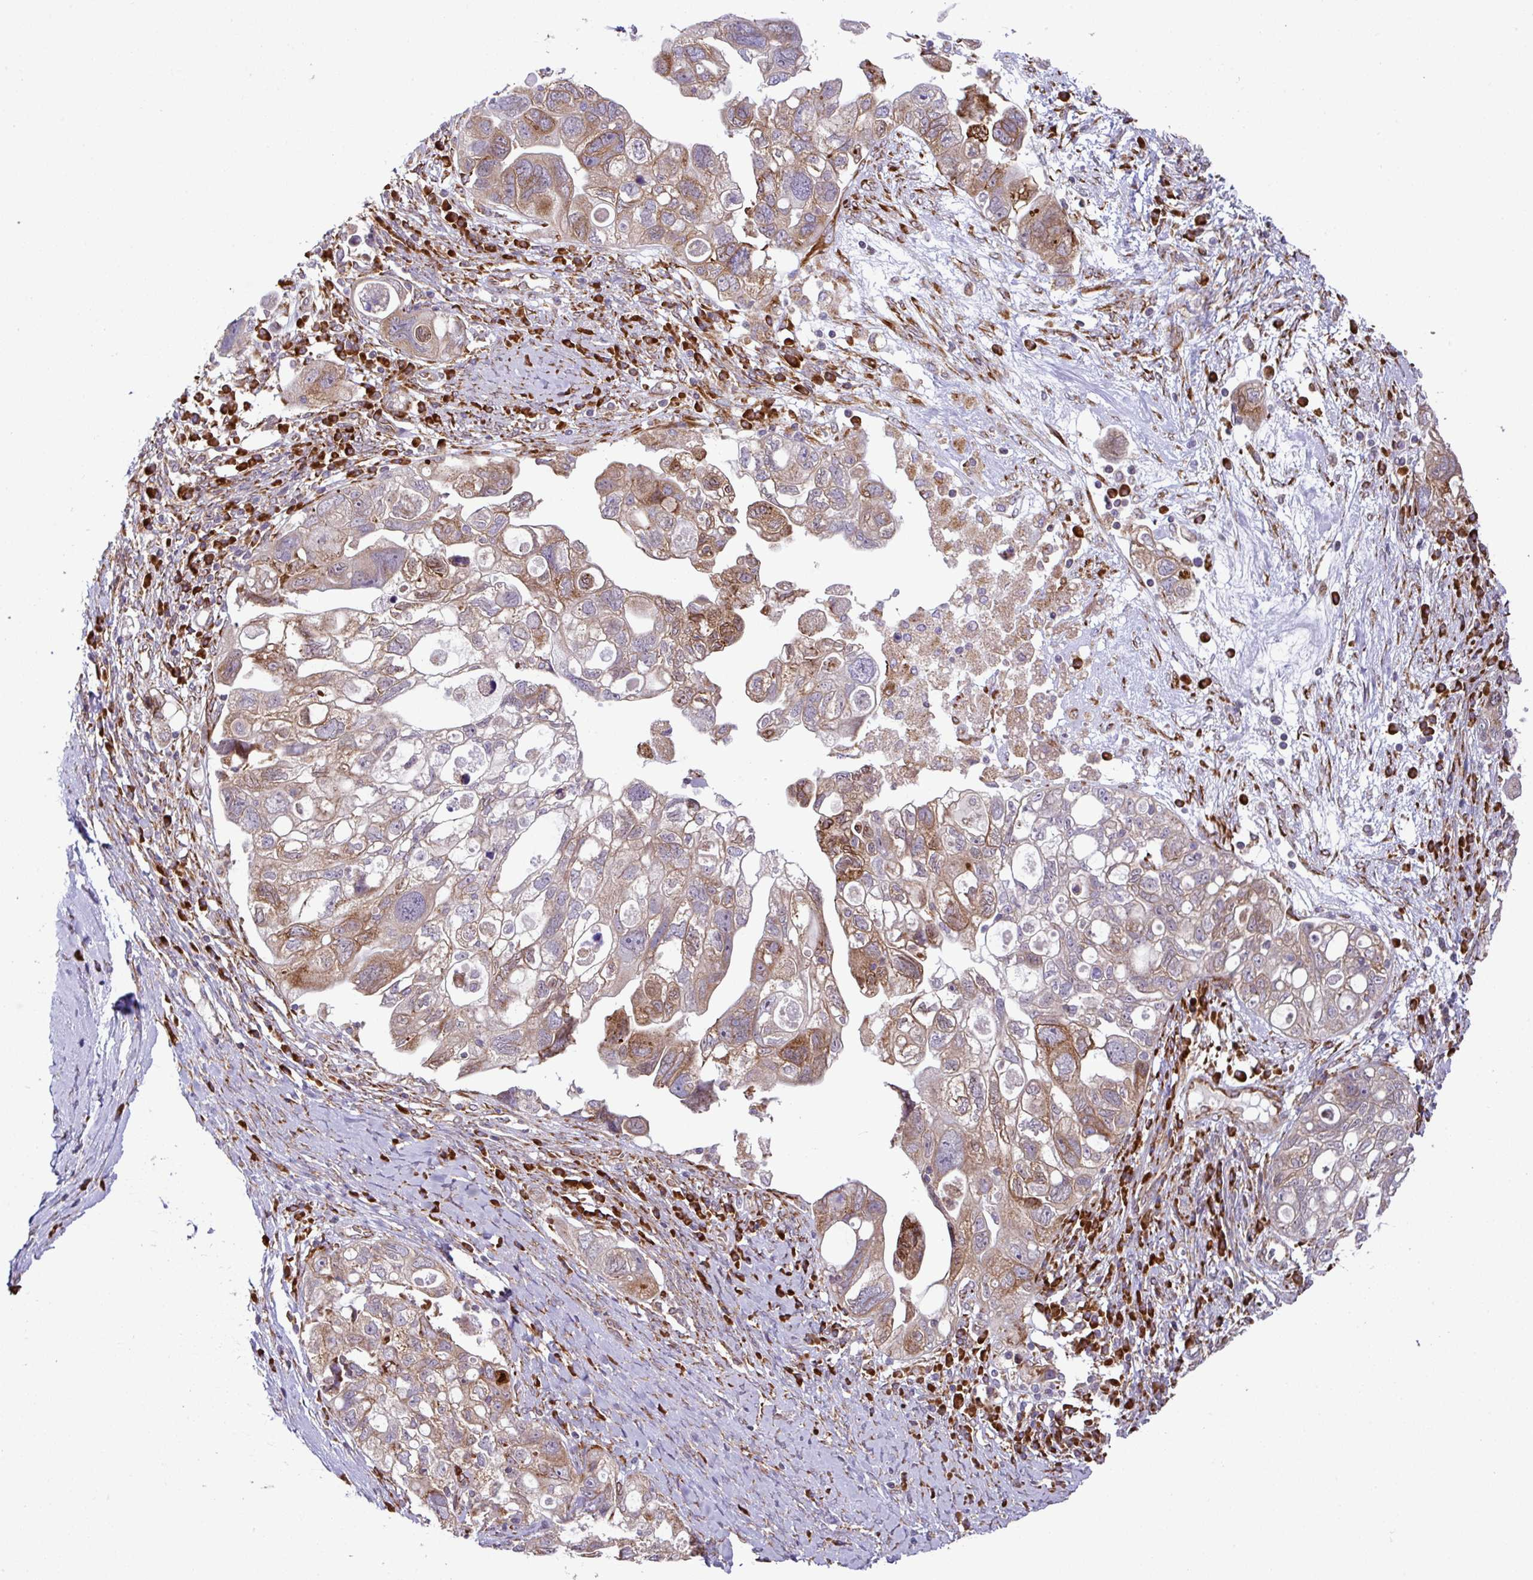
{"staining": {"intensity": "moderate", "quantity": ">75%", "location": "cytoplasmic/membranous"}, "tissue": "ovarian cancer", "cell_type": "Tumor cells", "image_type": "cancer", "snomed": [{"axis": "morphology", "description": "Carcinoma, NOS"}, {"axis": "morphology", "description": "Cystadenocarcinoma, serous, NOS"}, {"axis": "topography", "description": "Ovary"}], "caption": "Tumor cells exhibit moderate cytoplasmic/membranous staining in about >75% of cells in ovarian cancer (serous cystadenocarcinoma).", "gene": "SLC39A7", "patient": {"sex": "female", "age": 69}}